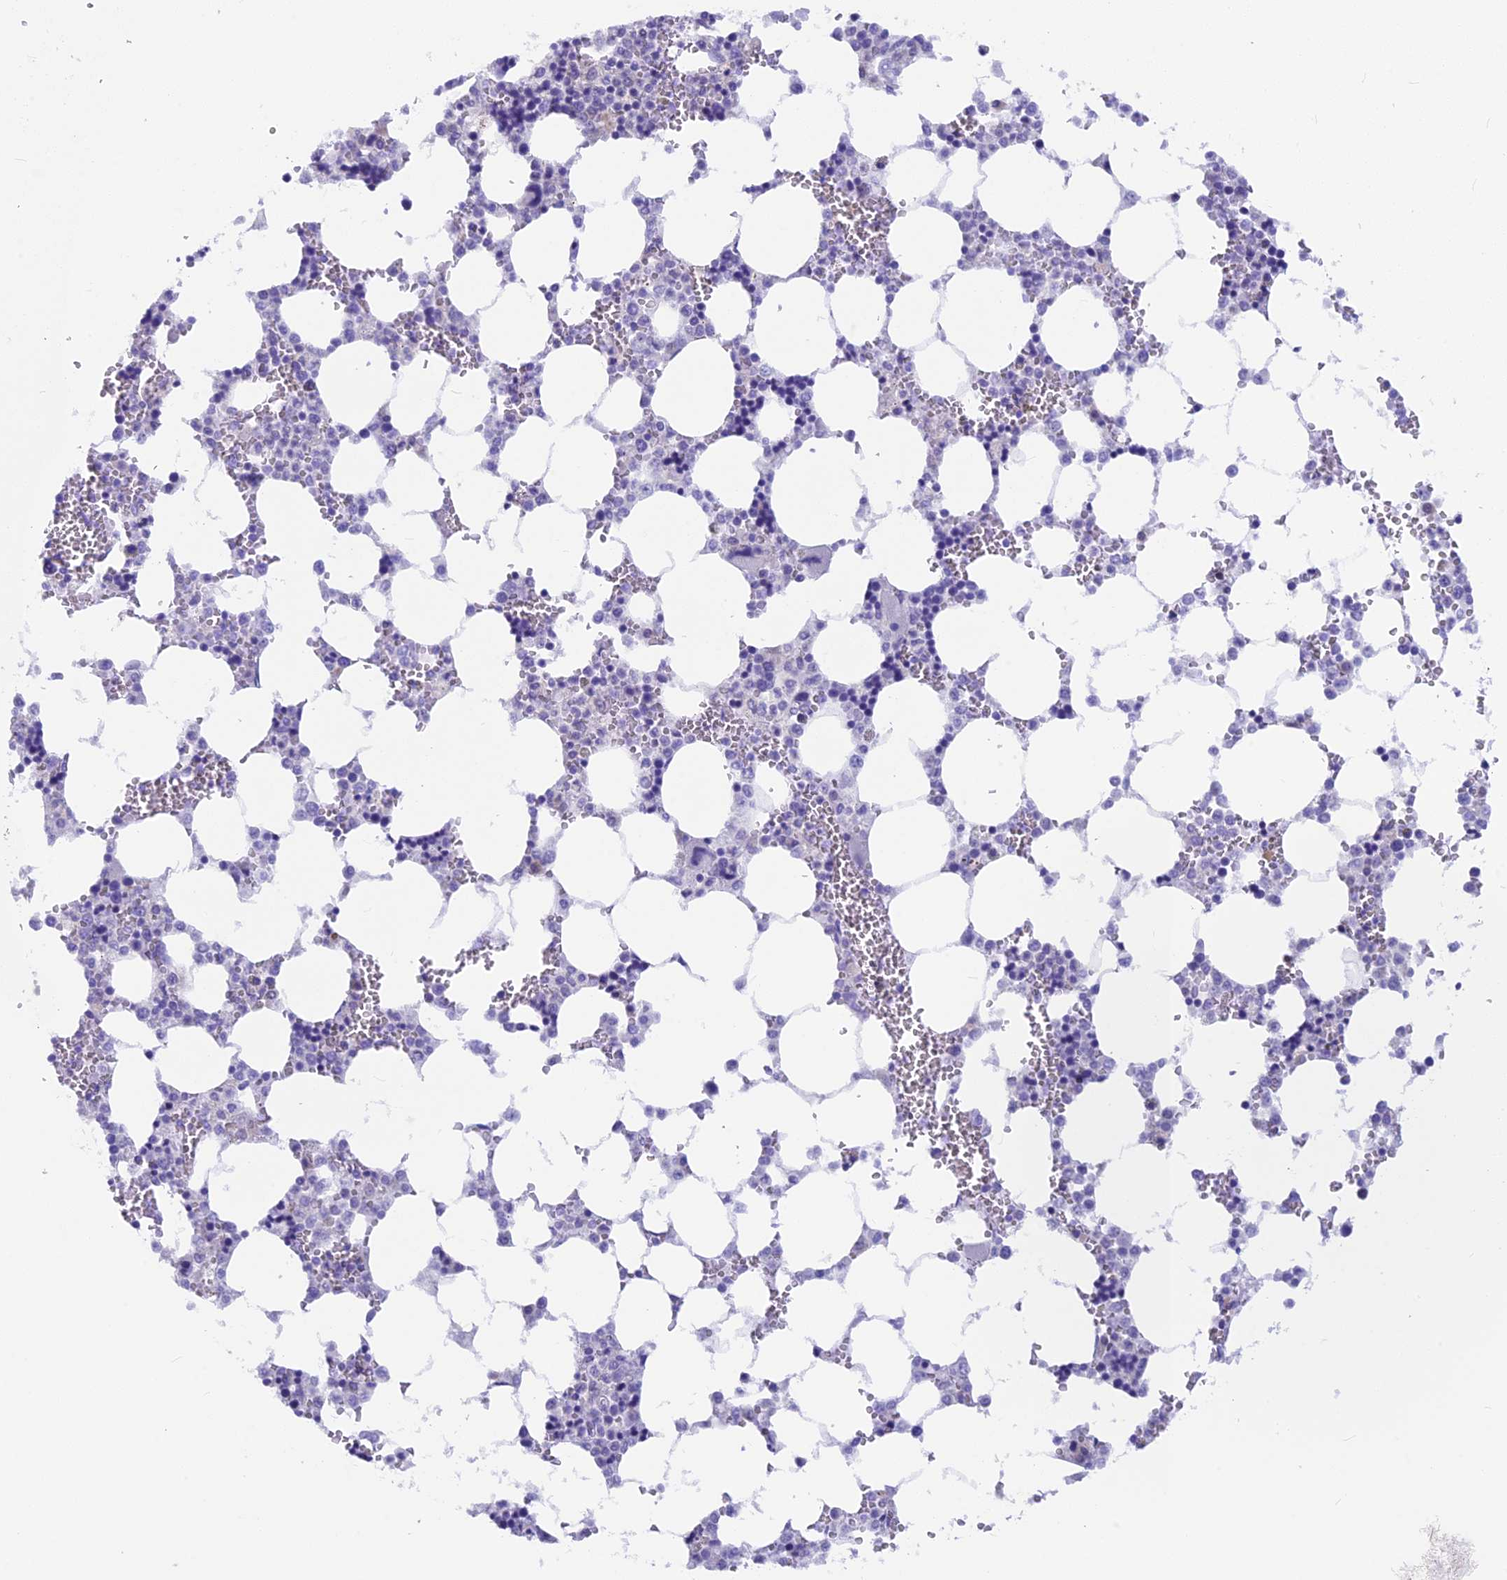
{"staining": {"intensity": "negative", "quantity": "none", "location": "none"}, "tissue": "bone marrow", "cell_type": "Hematopoietic cells", "image_type": "normal", "snomed": [{"axis": "morphology", "description": "Normal tissue, NOS"}, {"axis": "topography", "description": "Bone marrow"}], "caption": "Immunohistochemistry micrograph of normal human bone marrow stained for a protein (brown), which displays no positivity in hematopoietic cells.", "gene": "SNTN", "patient": {"sex": "male", "age": 64}}